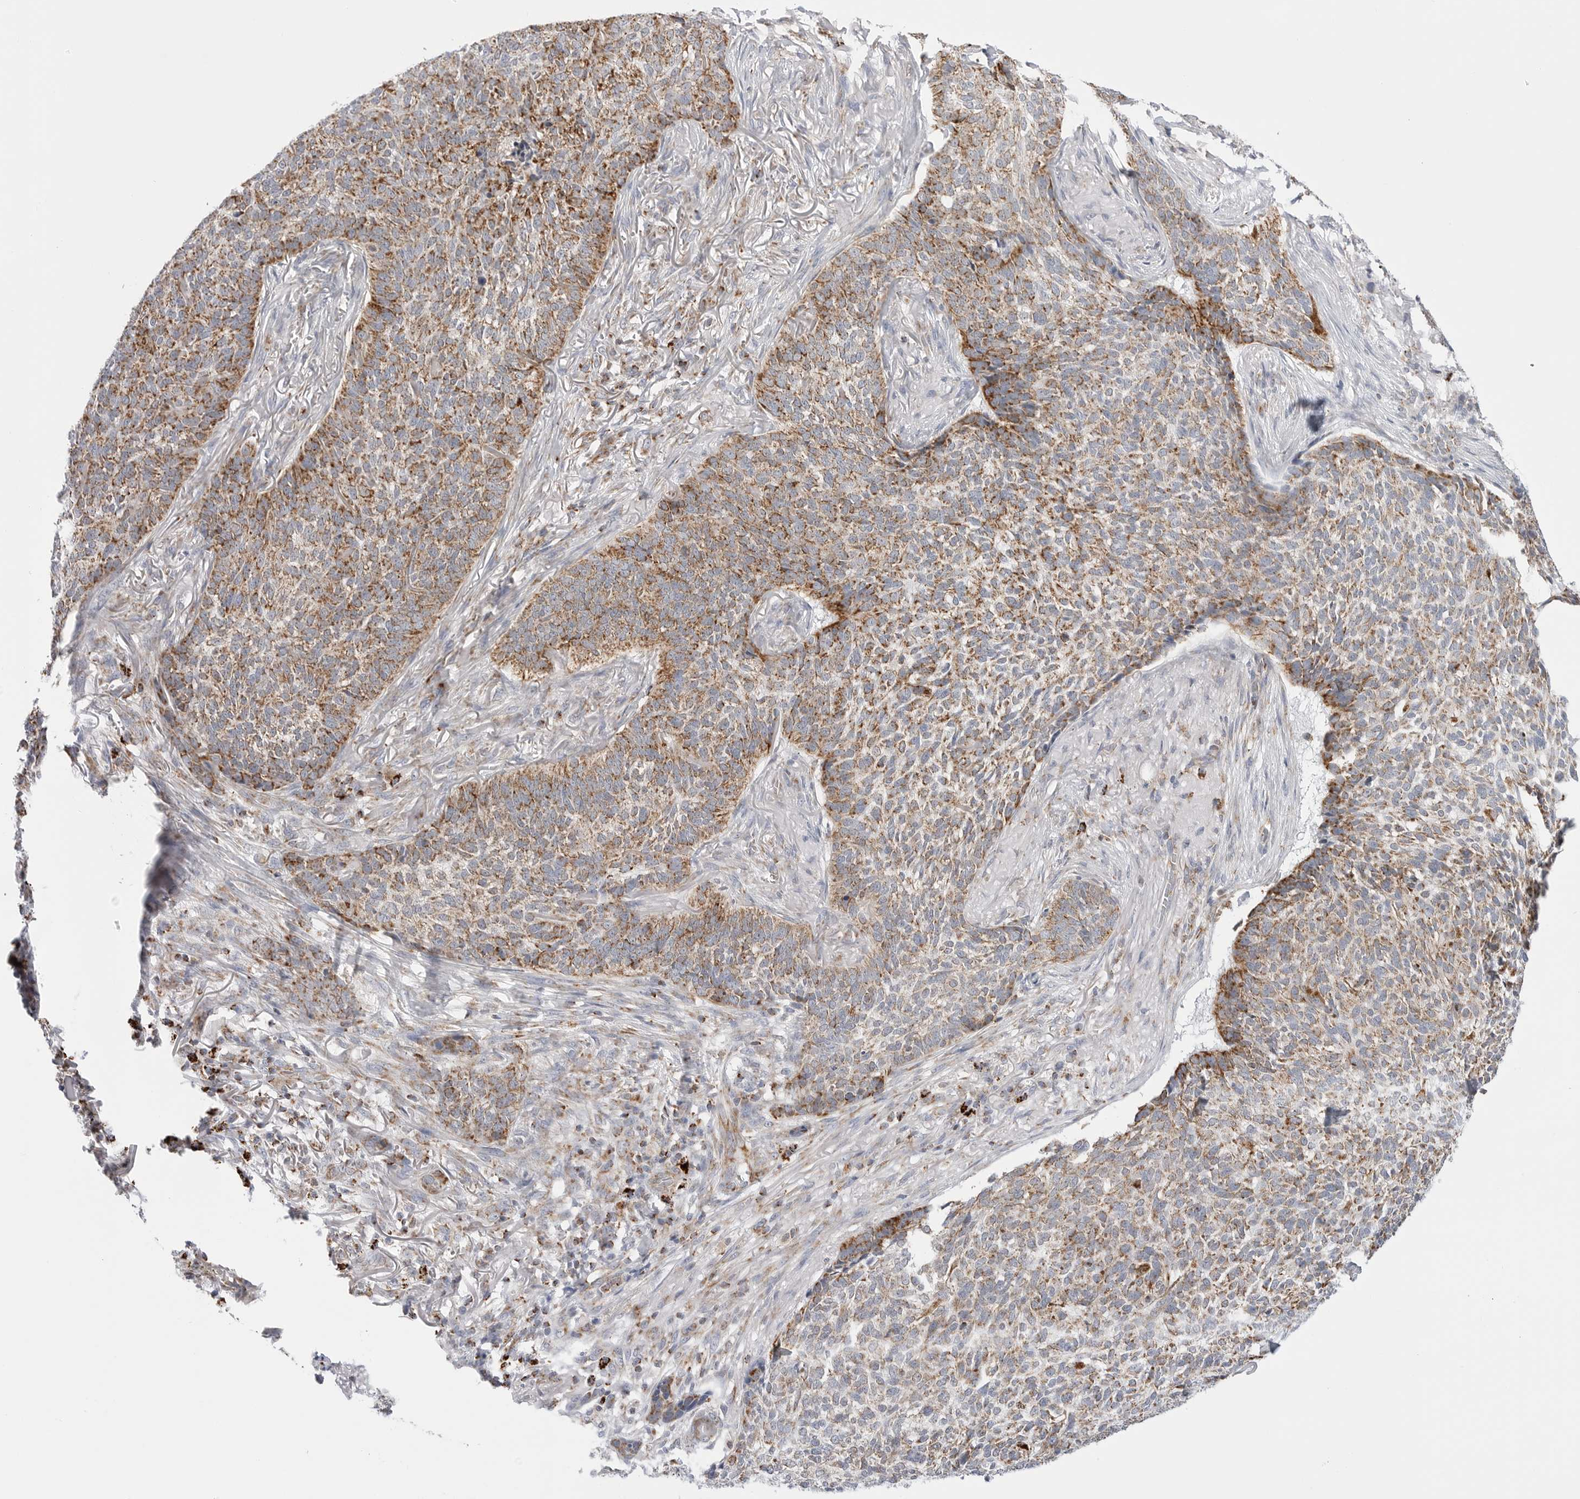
{"staining": {"intensity": "moderate", "quantity": ">75%", "location": "cytoplasmic/membranous"}, "tissue": "skin cancer", "cell_type": "Tumor cells", "image_type": "cancer", "snomed": [{"axis": "morphology", "description": "Basal cell carcinoma"}, {"axis": "topography", "description": "Skin"}], "caption": "An image showing moderate cytoplasmic/membranous positivity in approximately >75% of tumor cells in skin cancer (basal cell carcinoma), as visualized by brown immunohistochemical staining.", "gene": "ATP5IF1", "patient": {"sex": "male", "age": 85}}